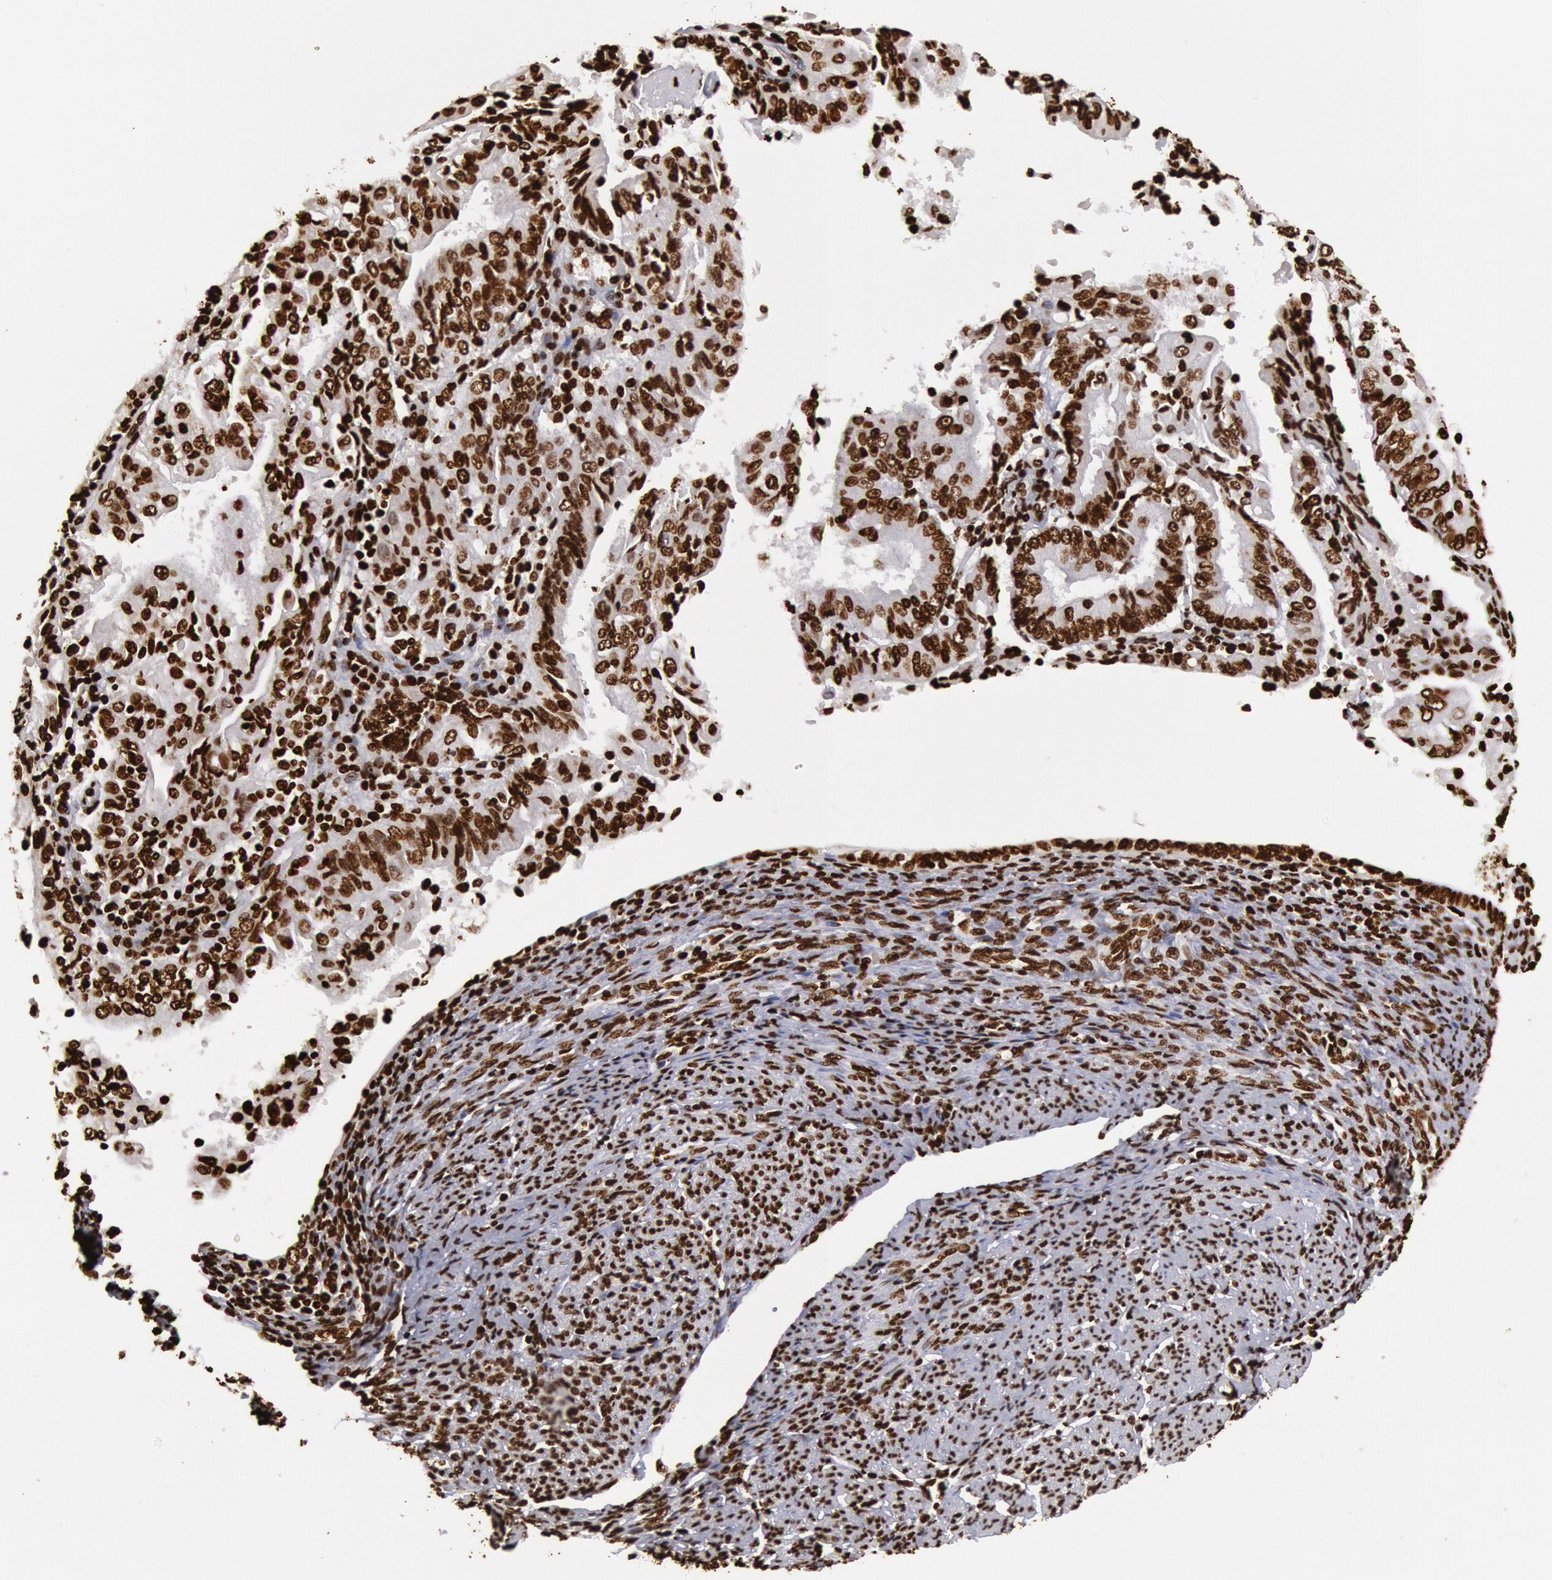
{"staining": {"intensity": "strong", "quantity": ">75%", "location": "nuclear"}, "tissue": "endometrial cancer", "cell_type": "Tumor cells", "image_type": "cancer", "snomed": [{"axis": "morphology", "description": "Adenocarcinoma, NOS"}, {"axis": "topography", "description": "Endometrium"}], "caption": "Endometrial cancer (adenocarcinoma) was stained to show a protein in brown. There is high levels of strong nuclear positivity in about >75% of tumor cells. (DAB (3,3'-diaminobenzidine) IHC with brightfield microscopy, high magnification).", "gene": "H3-4", "patient": {"sex": "female", "age": 75}}